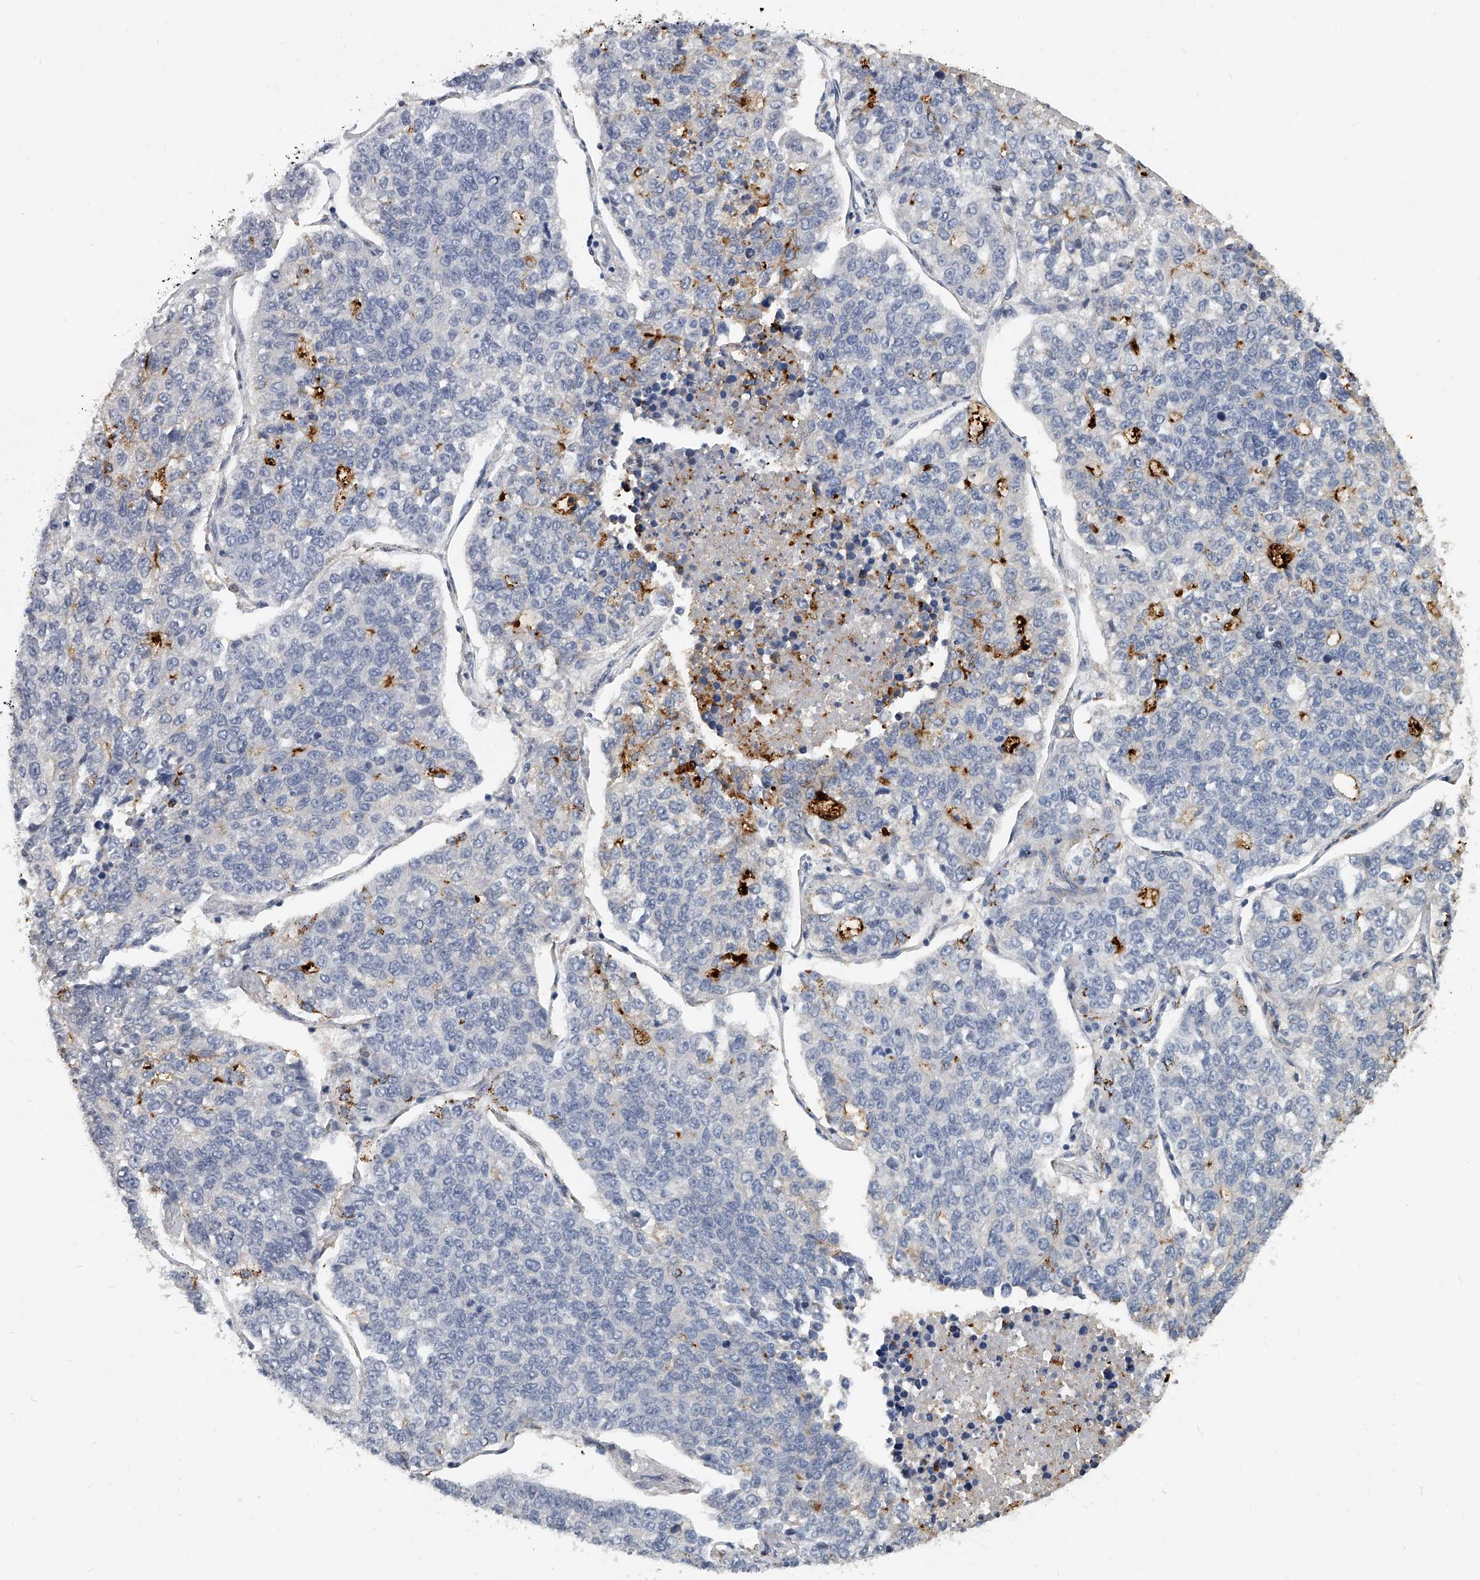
{"staining": {"intensity": "negative", "quantity": "none", "location": "none"}, "tissue": "lung cancer", "cell_type": "Tumor cells", "image_type": "cancer", "snomed": [{"axis": "morphology", "description": "Adenocarcinoma, NOS"}, {"axis": "topography", "description": "Lung"}], "caption": "A photomicrograph of lung cancer (adenocarcinoma) stained for a protein exhibits no brown staining in tumor cells.", "gene": "KLHL7", "patient": {"sex": "male", "age": 49}}